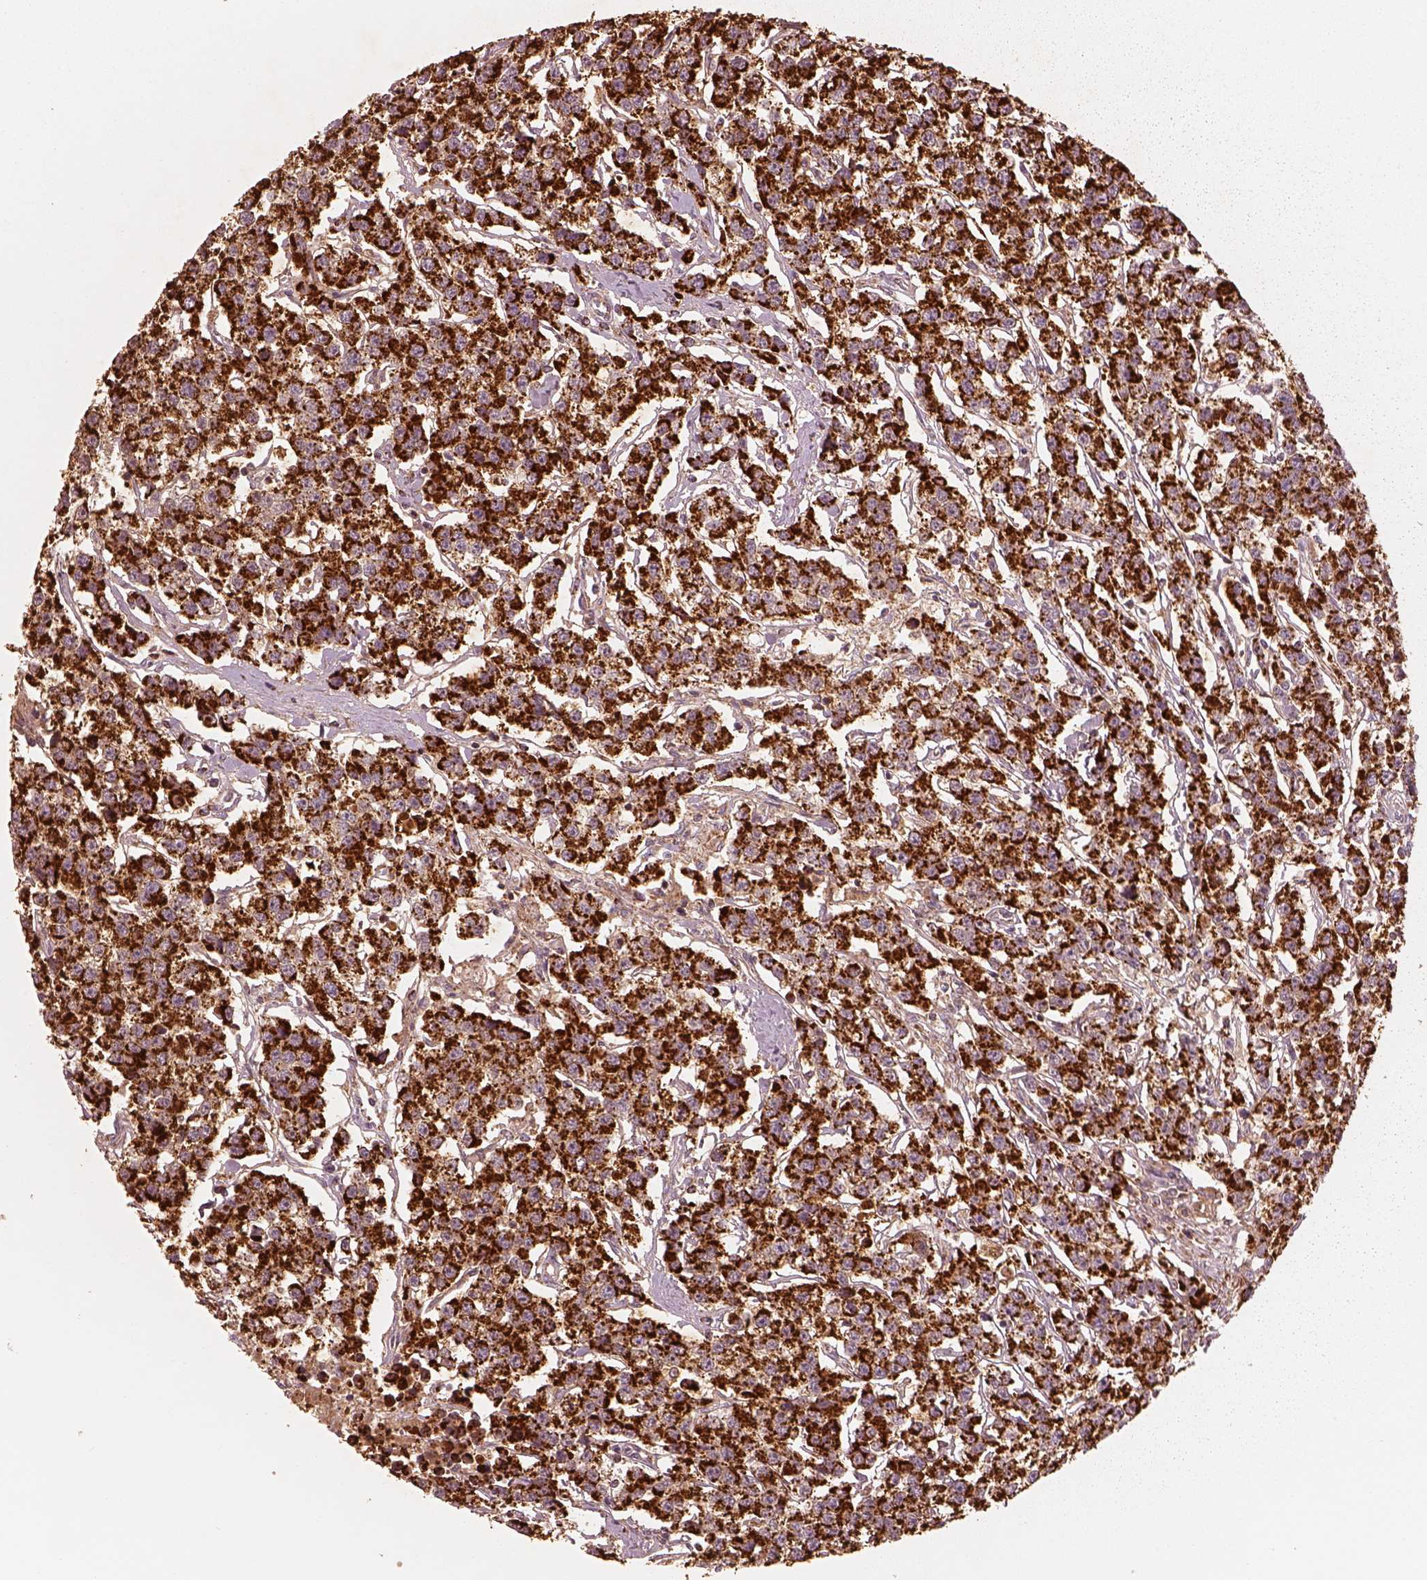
{"staining": {"intensity": "strong", "quantity": ">75%", "location": "cytoplasmic/membranous"}, "tissue": "testis cancer", "cell_type": "Tumor cells", "image_type": "cancer", "snomed": [{"axis": "morphology", "description": "Seminoma, NOS"}, {"axis": "topography", "description": "Testis"}], "caption": "Immunohistochemistry (DAB) staining of human testis cancer (seminoma) exhibits strong cytoplasmic/membranous protein expression in about >75% of tumor cells.", "gene": "ENTPD6", "patient": {"sex": "male", "age": 59}}